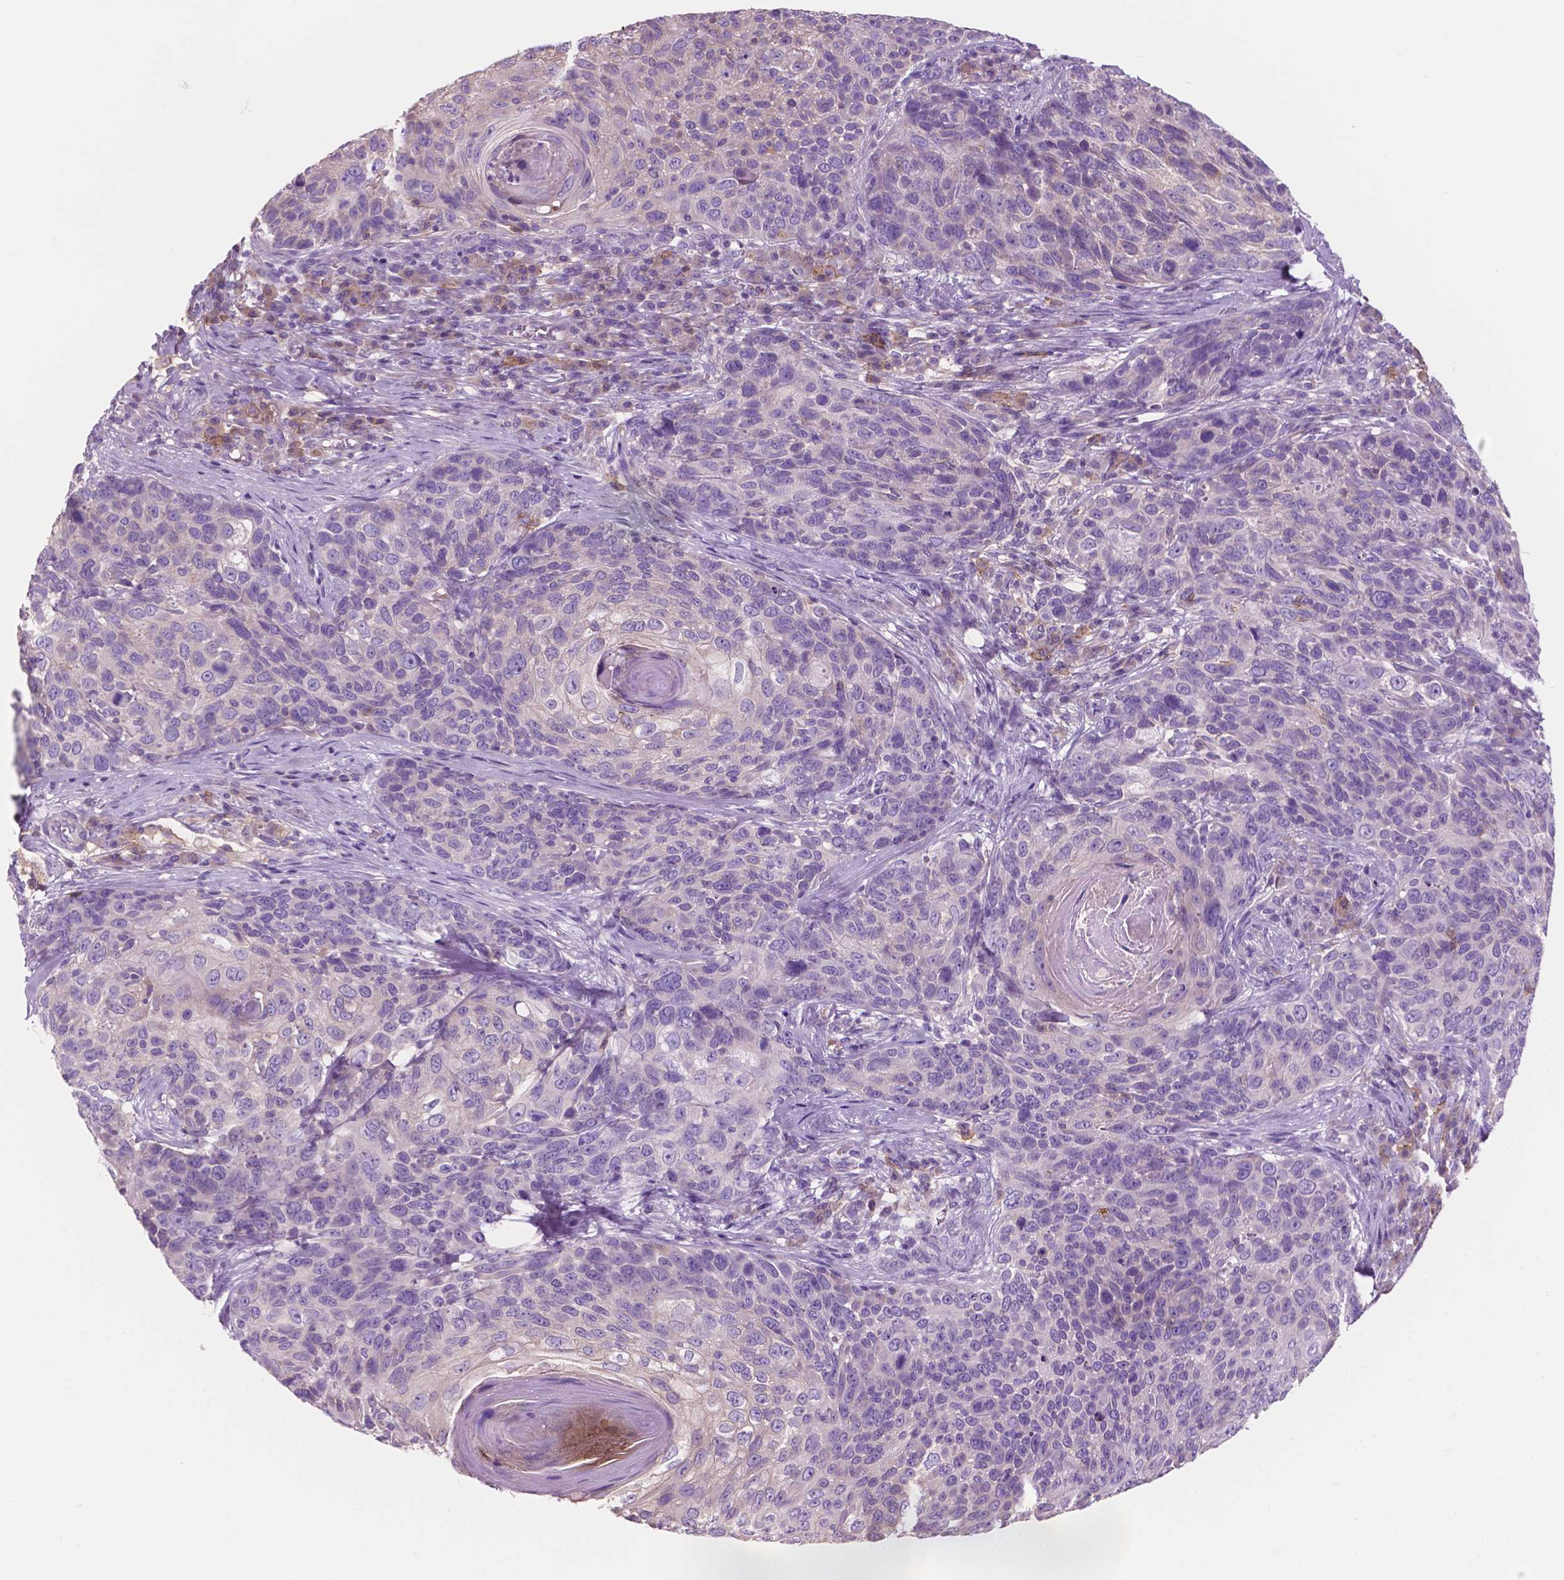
{"staining": {"intensity": "negative", "quantity": "none", "location": "none"}, "tissue": "skin cancer", "cell_type": "Tumor cells", "image_type": "cancer", "snomed": [{"axis": "morphology", "description": "Squamous cell carcinoma, NOS"}, {"axis": "topography", "description": "Skin"}], "caption": "Protein analysis of skin squamous cell carcinoma reveals no significant staining in tumor cells.", "gene": "SEMA4A", "patient": {"sex": "male", "age": 92}}